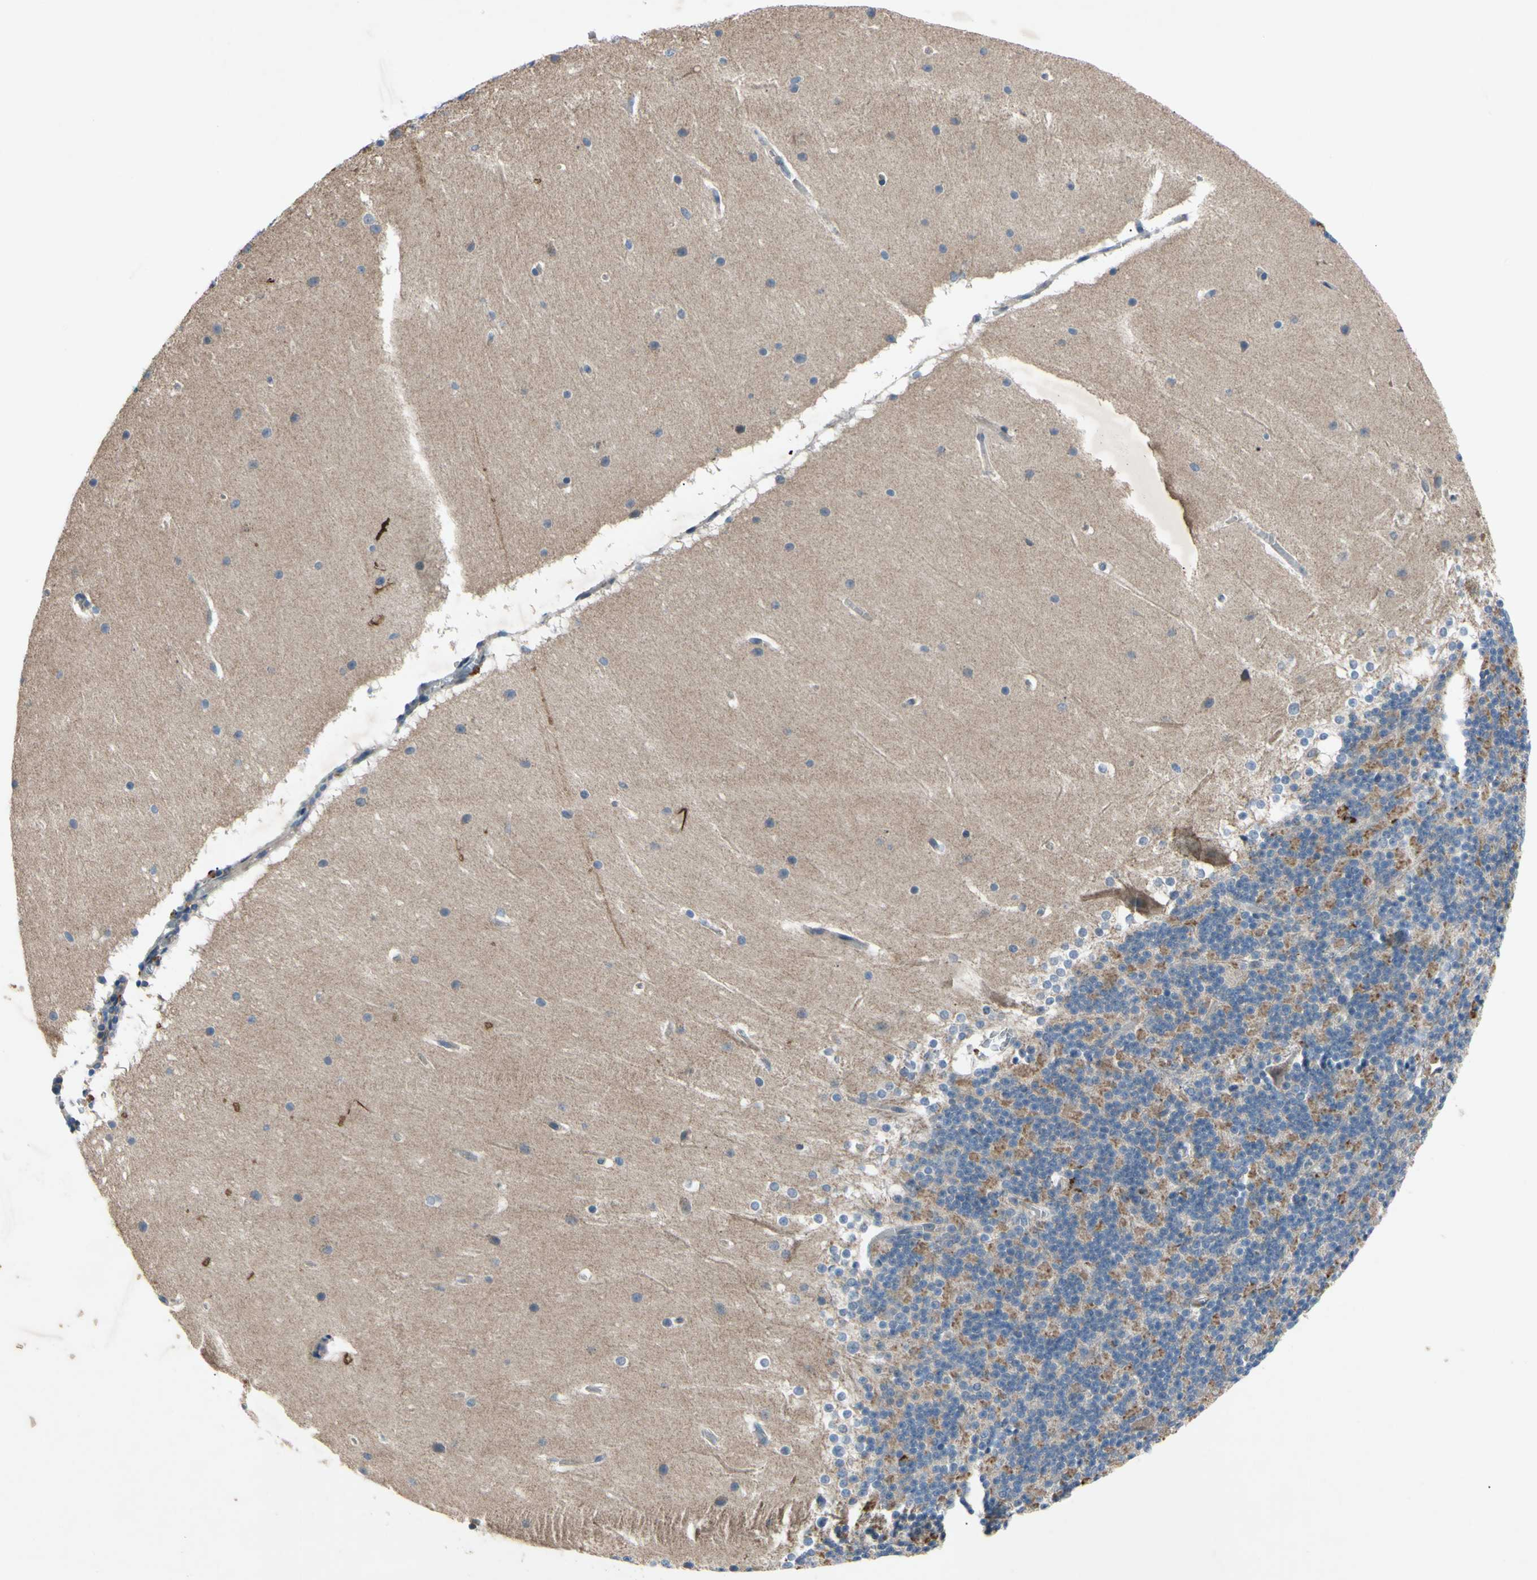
{"staining": {"intensity": "moderate", "quantity": "25%-75%", "location": "cytoplasmic/membranous"}, "tissue": "cerebellum", "cell_type": "Cells in granular layer", "image_type": "normal", "snomed": [{"axis": "morphology", "description": "Normal tissue, NOS"}, {"axis": "topography", "description": "Cerebellum"}], "caption": "Approximately 25%-75% of cells in granular layer in normal cerebellum show moderate cytoplasmic/membranous protein positivity as visualized by brown immunohistochemical staining.", "gene": "HILPDA", "patient": {"sex": "female", "age": 19}}